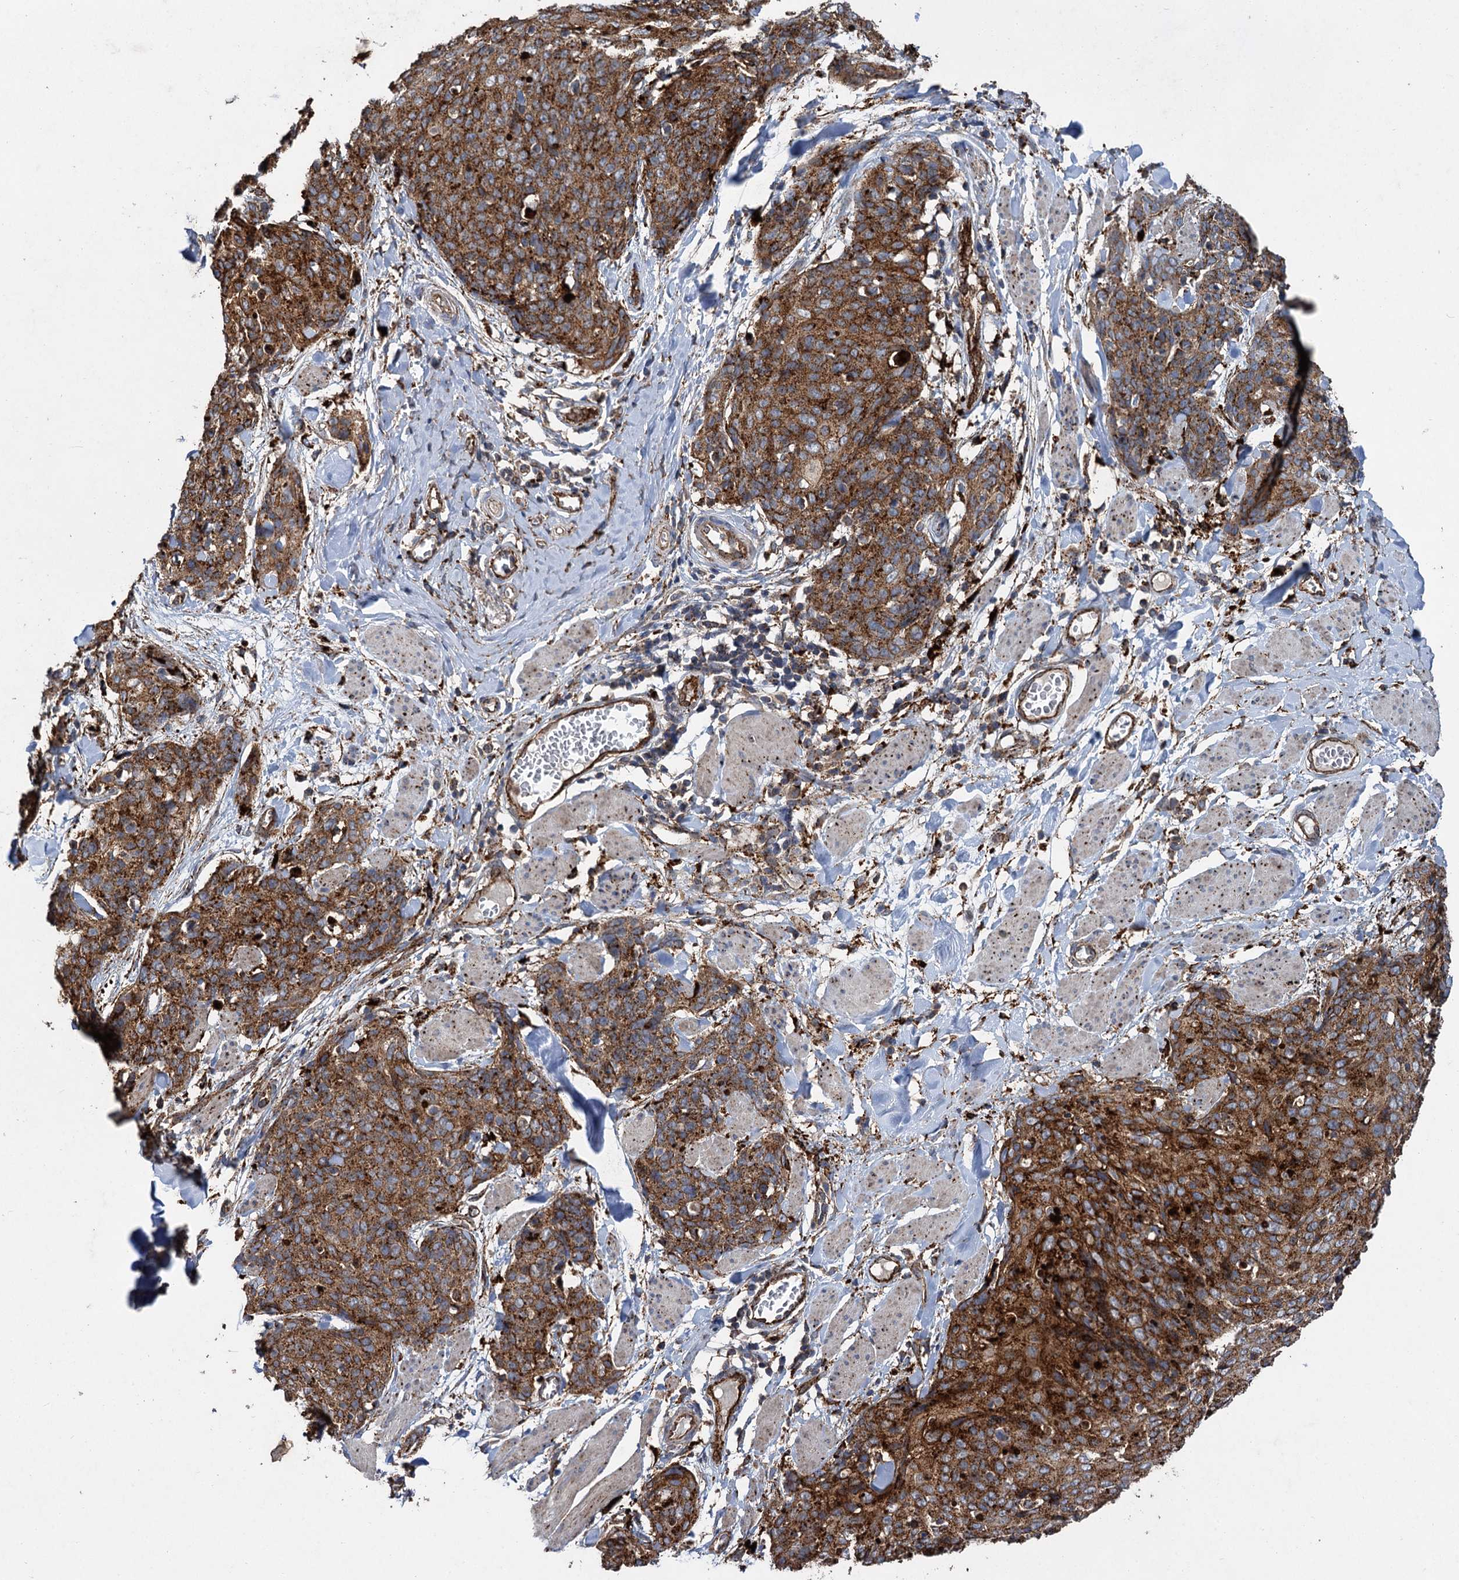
{"staining": {"intensity": "strong", "quantity": ">75%", "location": "cytoplasmic/membranous"}, "tissue": "skin cancer", "cell_type": "Tumor cells", "image_type": "cancer", "snomed": [{"axis": "morphology", "description": "Squamous cell carcinoma, NOS"}, {"axis": "topography", "description": "Skin"}, {"axis": "topography", "description": "Vulva"}], "caption": "IHC of human squamous cell carcinoma (skin) displays high levels of strong cytoplasmic/membranous staining in about >75% of tumor cells. (IHC, brightfield microscopy, high magnification).", "gene": "GBA1", "patient": {"sex": "female", "age": 85}}